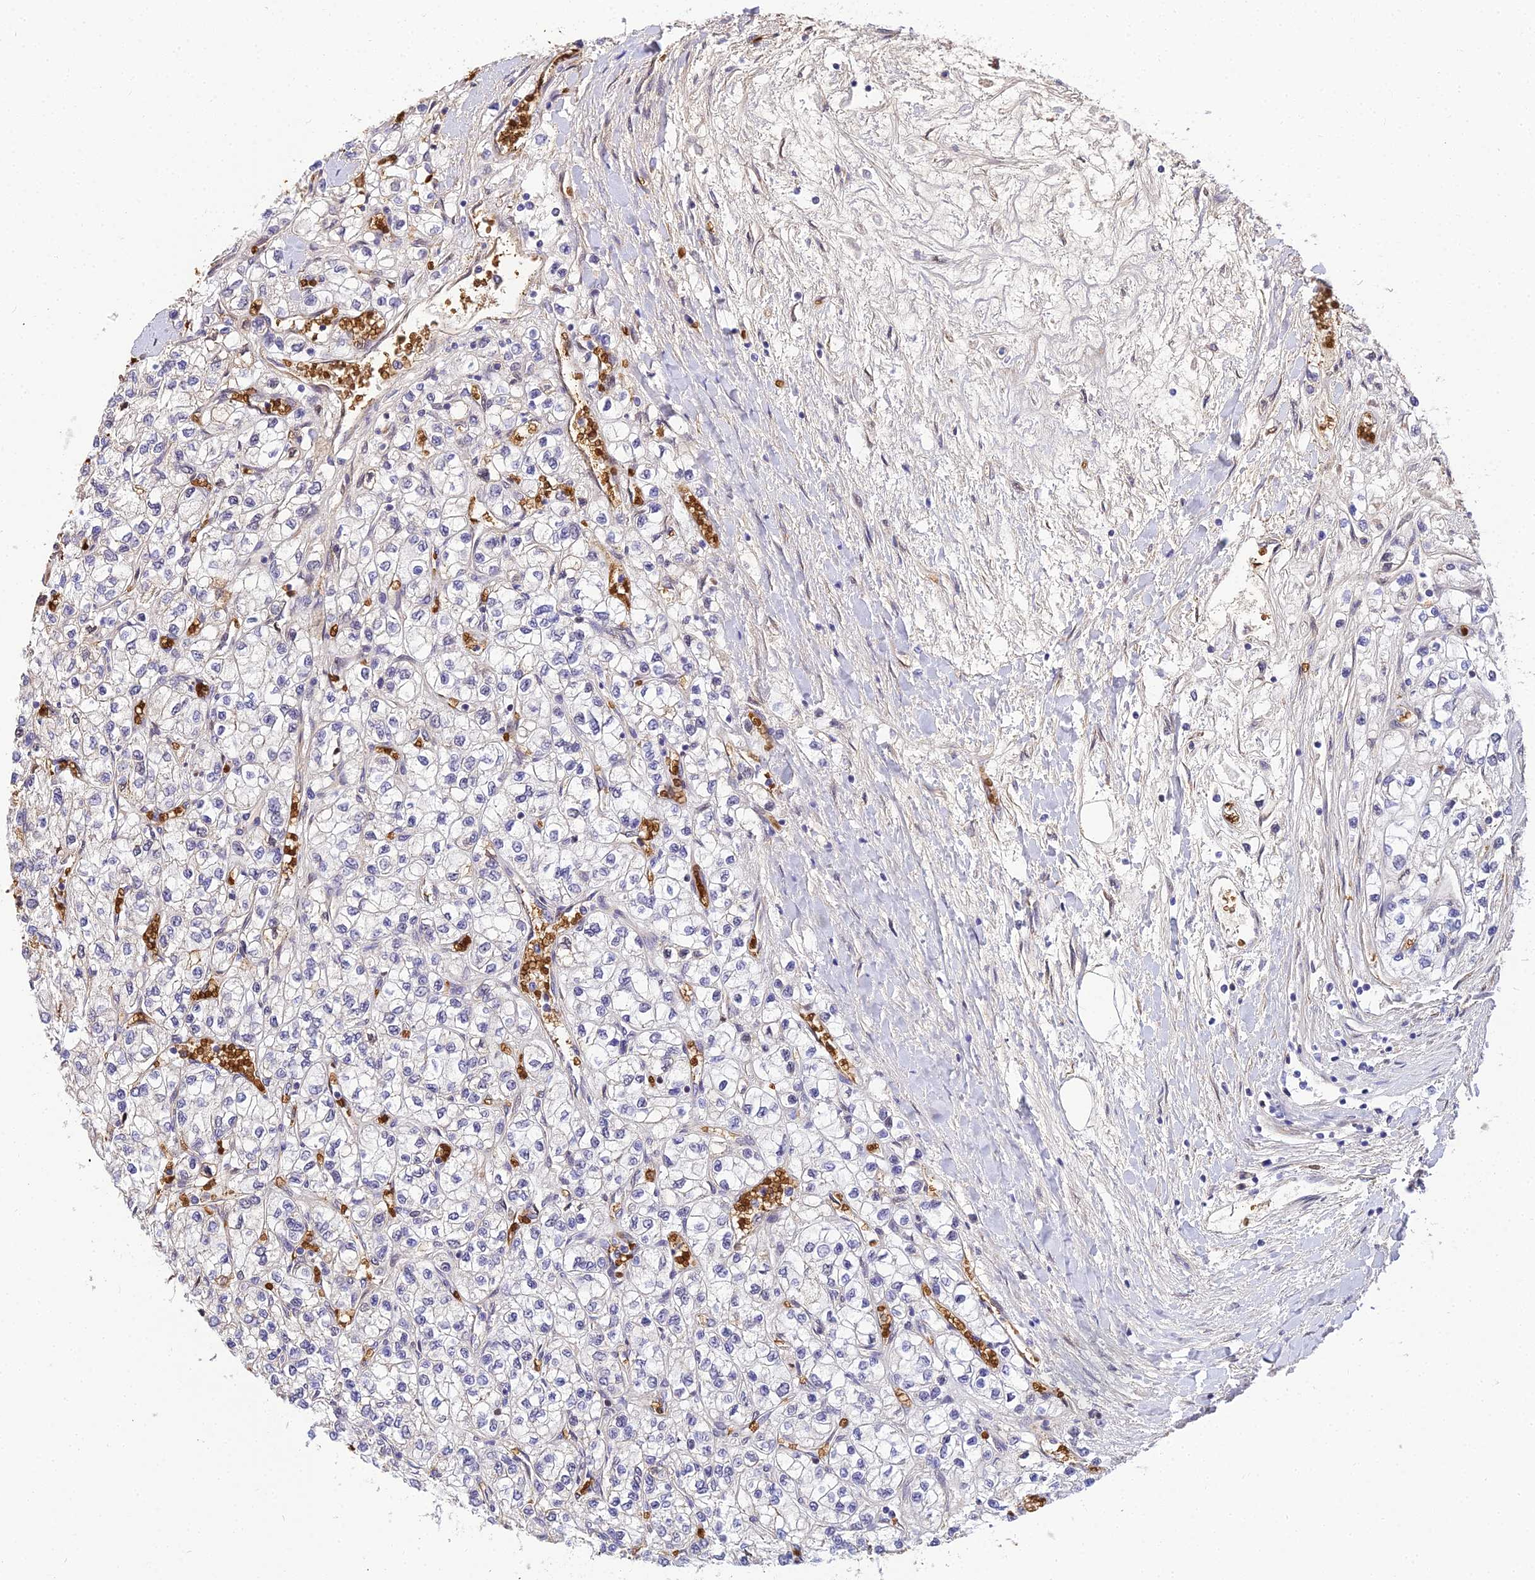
{"staining": {"intensity": "weak", "quantity": "<25%", "location": "cytoplasmic/membranous"}, "tissue": "renal cancer", "cell_type": "Tumor cells", "image_type": "cancer", "snomed": [{"axis": "morphology", "description": "Adenocarcinoma, NOS"}, {"axis": "topography", "description": "Kidney"}], "caption": "A high-resolution image shows IHC staining of renal adenocarcinoma, which exhibits no significant staining in tumor cells.", "gene": "BCL9", "patient": {"sex": "male", "age": 80}}